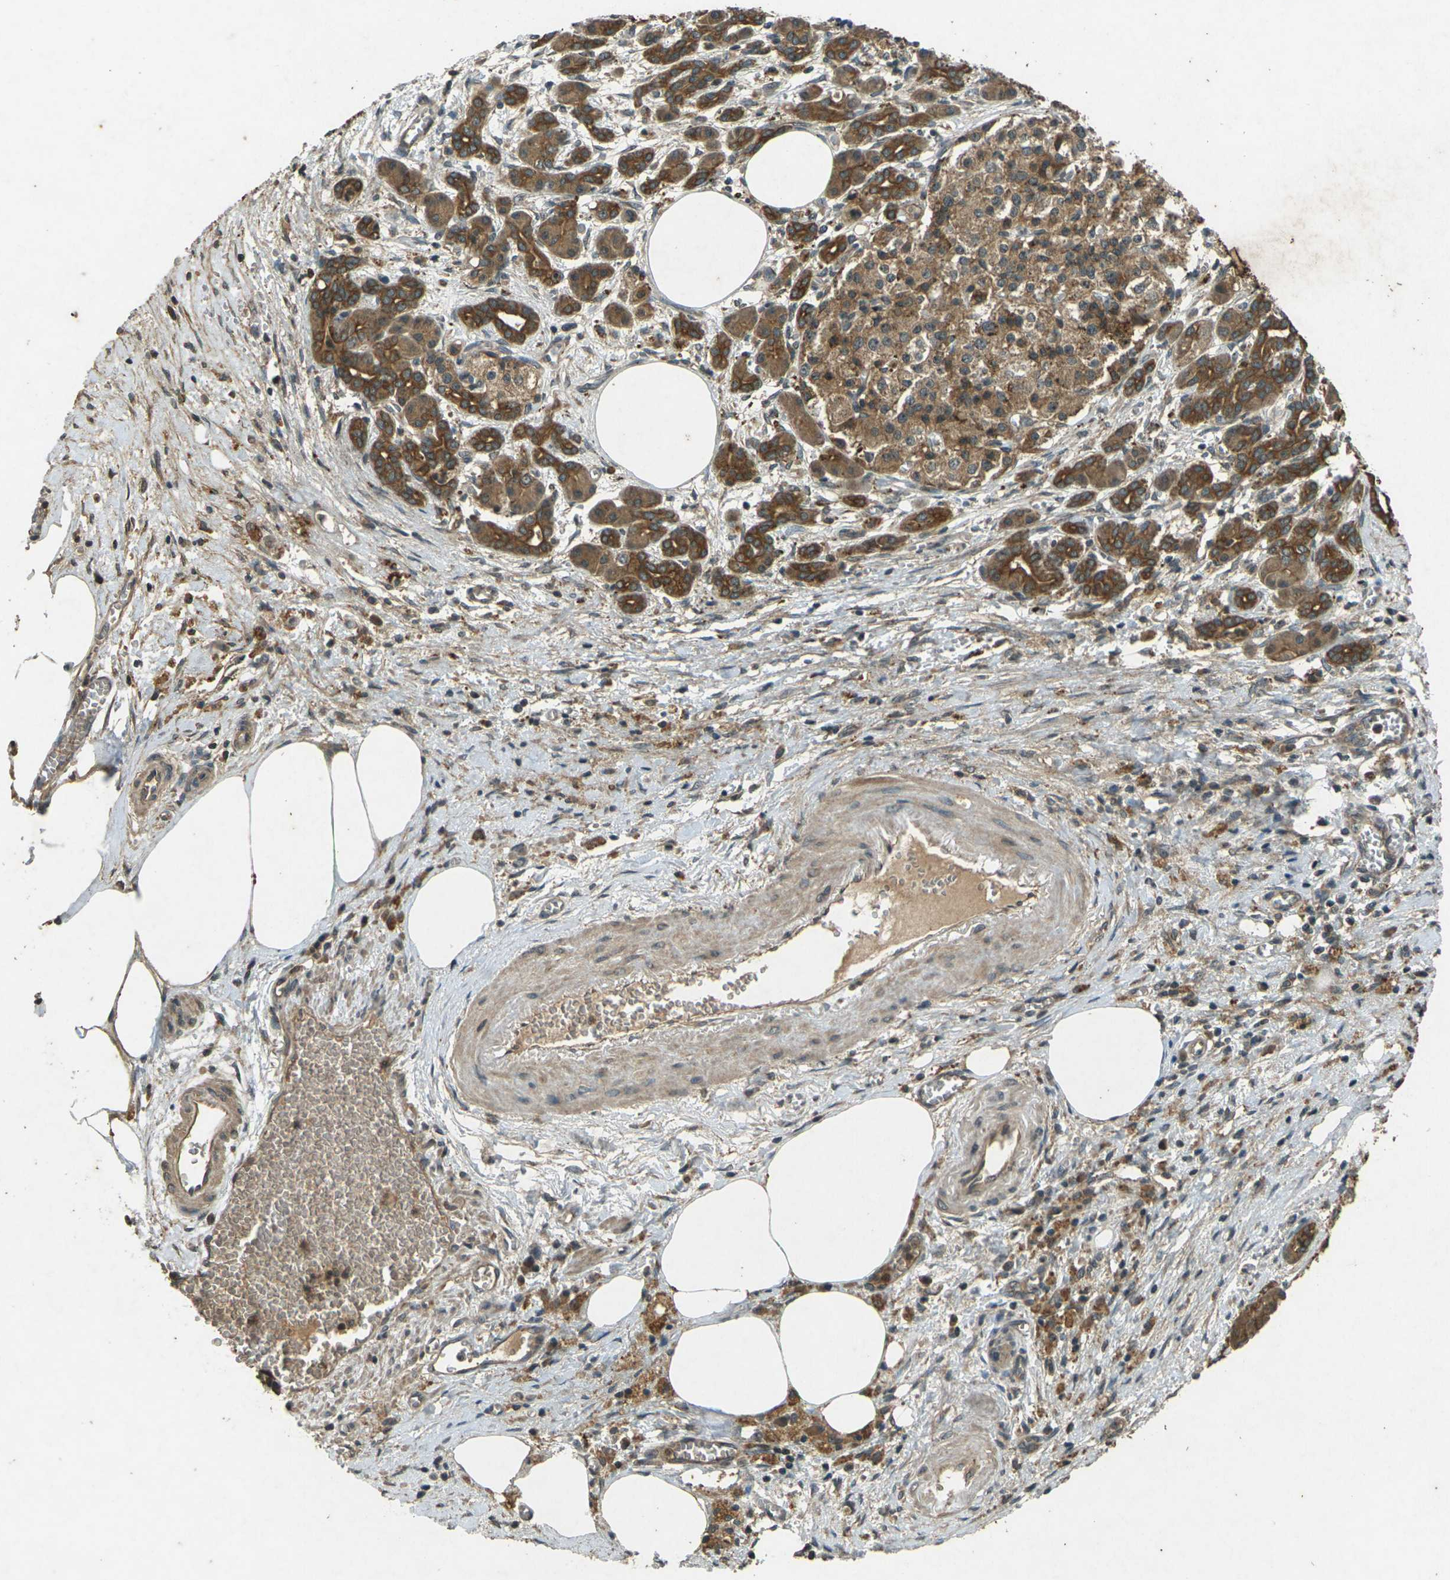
{"staining": {"intensity": "moderate", "quantity": ">75%", "location": "cytoplasmic/membranous"}, "tissue": "pancreatic cancer", "cell_type": "Tumor cells", "image_type": "cancer", "snomed": [{"axis": "morphology", "description": "Adenocarcinoma, NOS"}, {"axis": "topography", "description": "Pancreas"}], "caption": "A micrograph of human pancreatic adenocarcinoma stained for a protein demonstrates moderate cytoplasmic/membranous brown staining in tumor cells. Immunohistochemistry stains the protein in brown and the nuclei are stained blue.", "gene": "TAP1", "patient": {"sex": "female", "age": 70}}